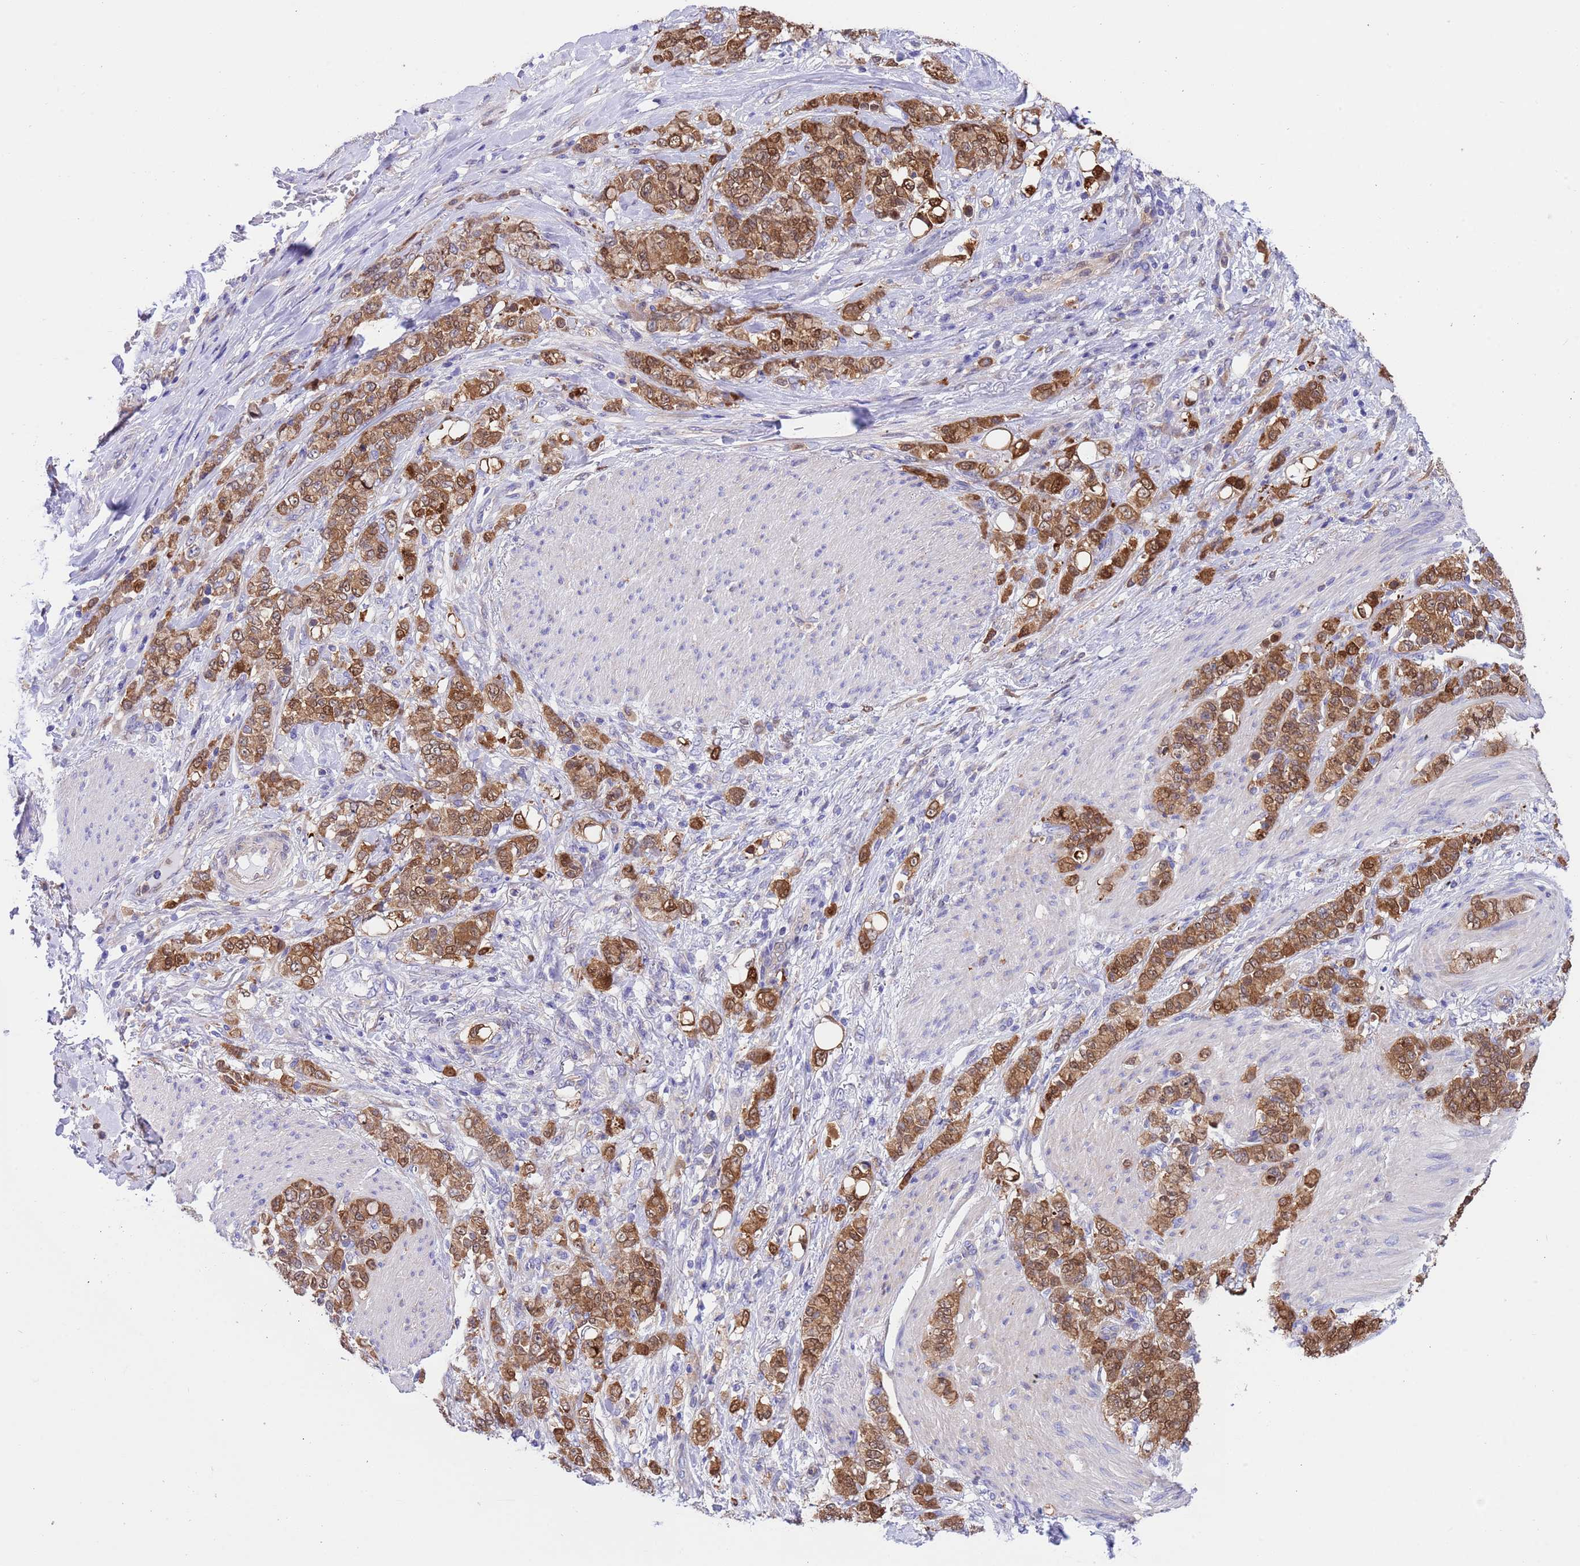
{"staining": {"intensity": "moderate", "quantity": ">75%", "location": "cytoplasmic/membranous,nuclear"}, "tissue": "stomach cancer", "cell_type": "Tumor cells", "image_type": "cancer", "snomed": [{"axis": "morphology", "description": "Adenocarcinoma, NOS"}, {"axis": "topography", "description": "Stomach"}], "caption": "An image of stomach adenocarcinoma stained for a protein exhibits moderate cytoplasmic/membranous and nuclear brown staining in tumor cells.", "gene": "C6orf47", "patient": {"sex": "female", "age": 79}}